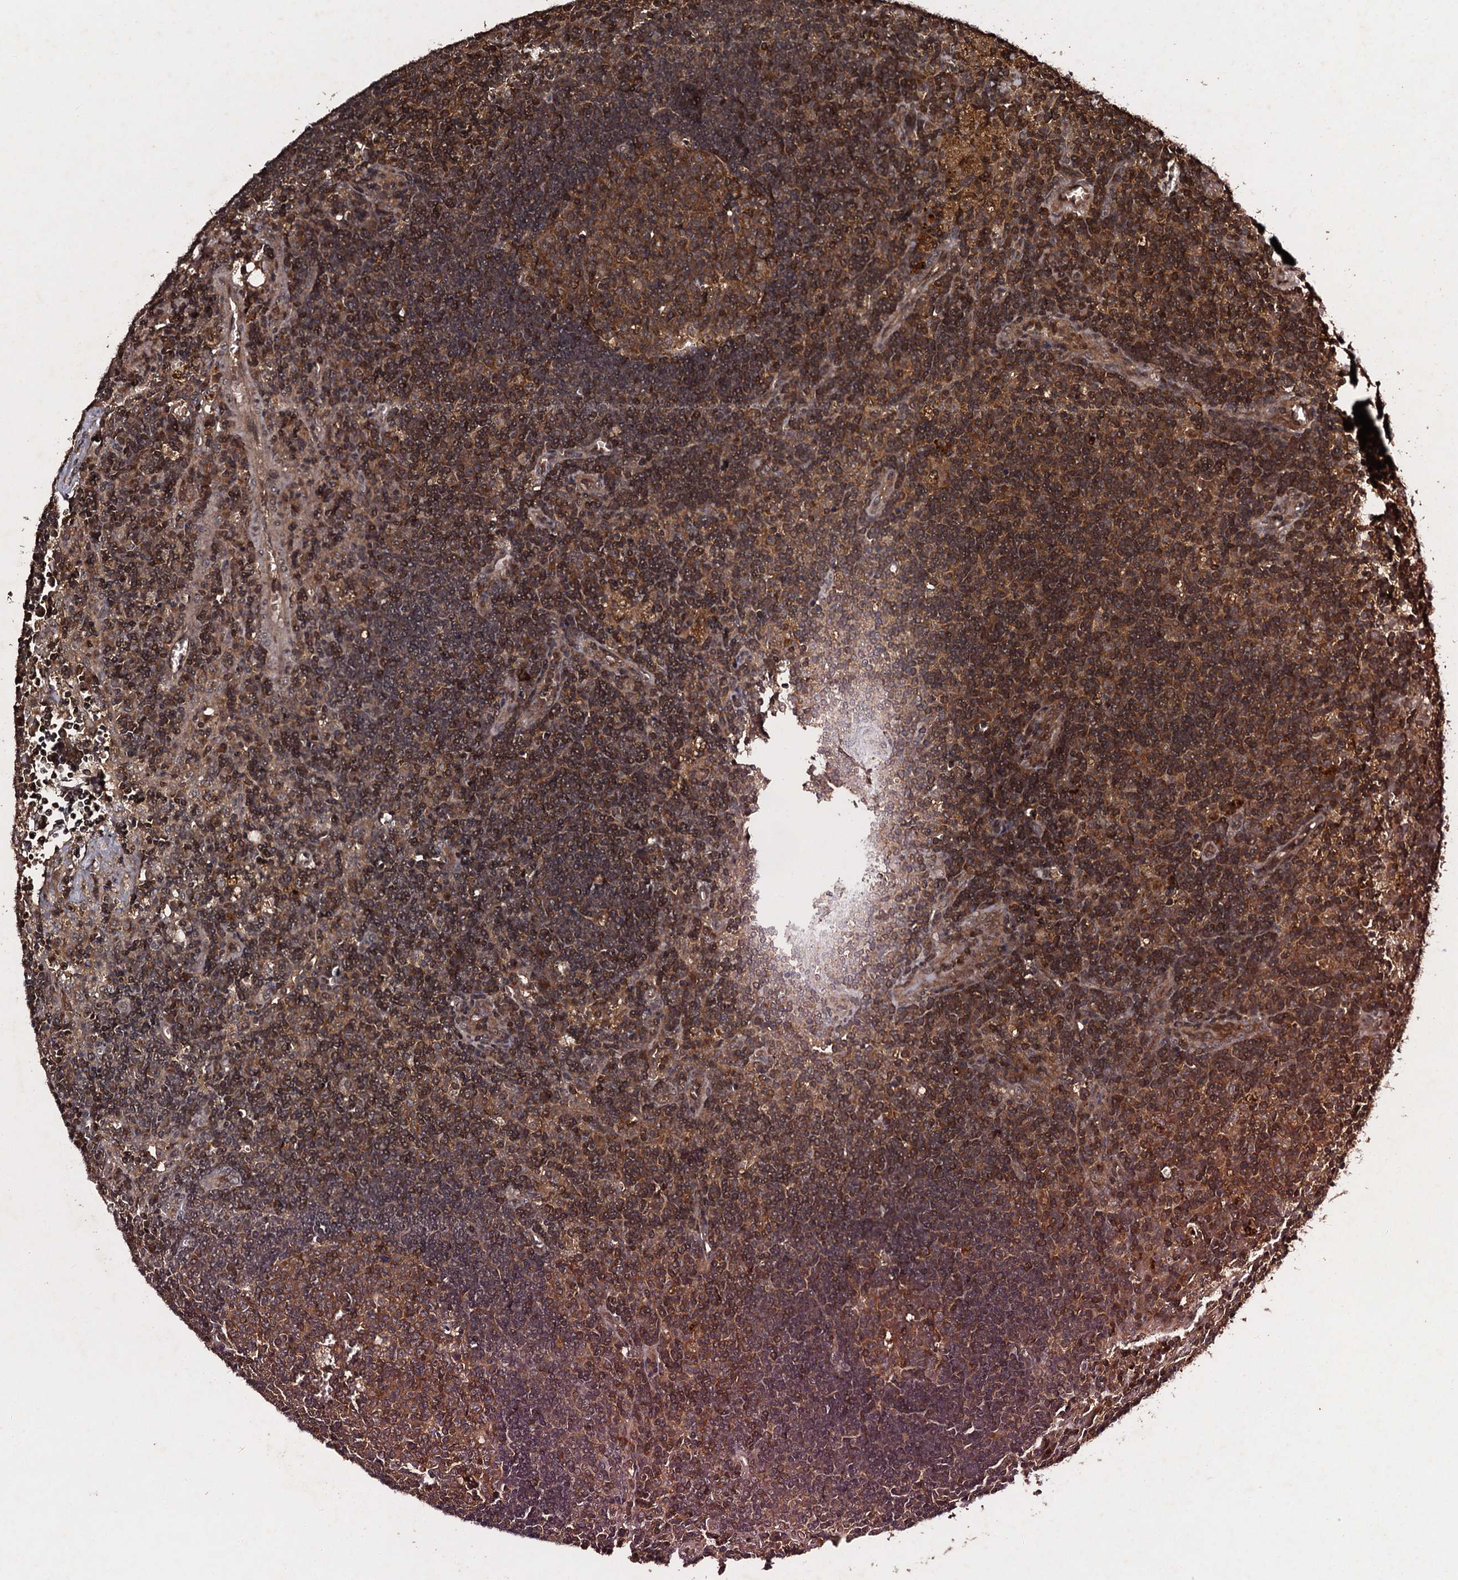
{"staining": {"intensity": "moderate", "quantity": ">75%", "location": "cytoplasmic/membranous"}, "tissue": "lymph node", "cell_type": "Germinal center cells", "image_type": "normal", "snomed": [{"axis": "morphology", "description": "Normal tissue, NOS"}, {"axis": "topography", "description": "Lymph node"}], "caption": "IHC image of unremarkable lymph node: human lymph node stained using immunohistochemistry (IHC) reveals medium levels of moderate protein expression localized specifically in the cytoplasmic/membranous of germinal center cells, appearing as a cytoplasmic/membranous brown color.", "gene": "ADGRG3", "patient": {"sex": "male", "age": 58}}